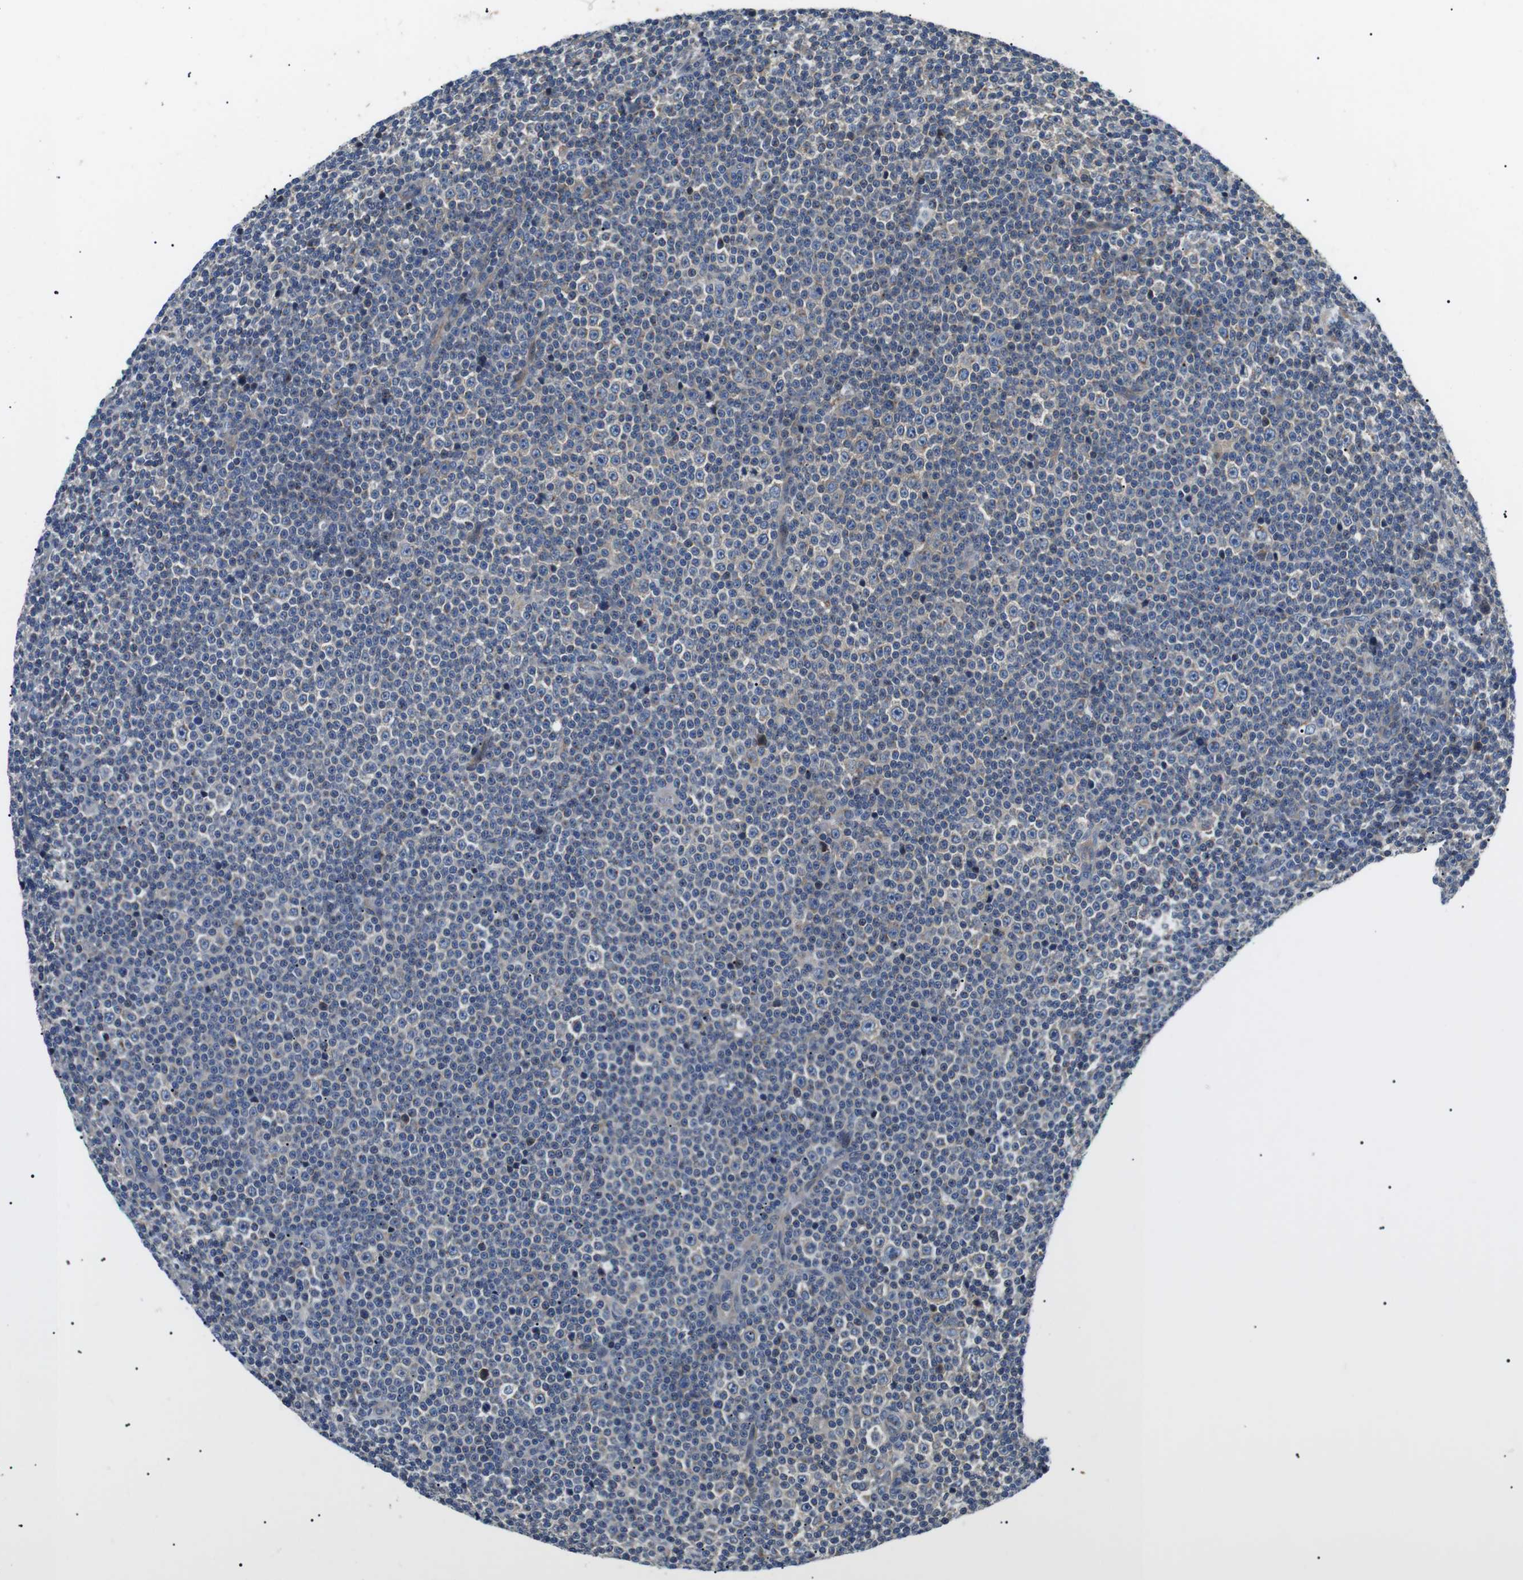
{"staining": {"intensity": "weak", "quantity": "<25%", "location": "cytoplasmic/membranous"}, "tissue": "lymphoma", "cell_type": "Tumor cells", "image_type": "cancer", "snomed": [{"axis": "morphology", "description": "Malignant lymphoma, non-Hodgkin's type, Low grade"}, {"axis": "topography", "description": "Lymph node"}], "caption": "An immunohistochemistry image of lymphoma is shown. There is no staining in tumor cells of lymphoma.", "gene": "DIPK1A", "patient": {"sex": "female", "age": 67}}